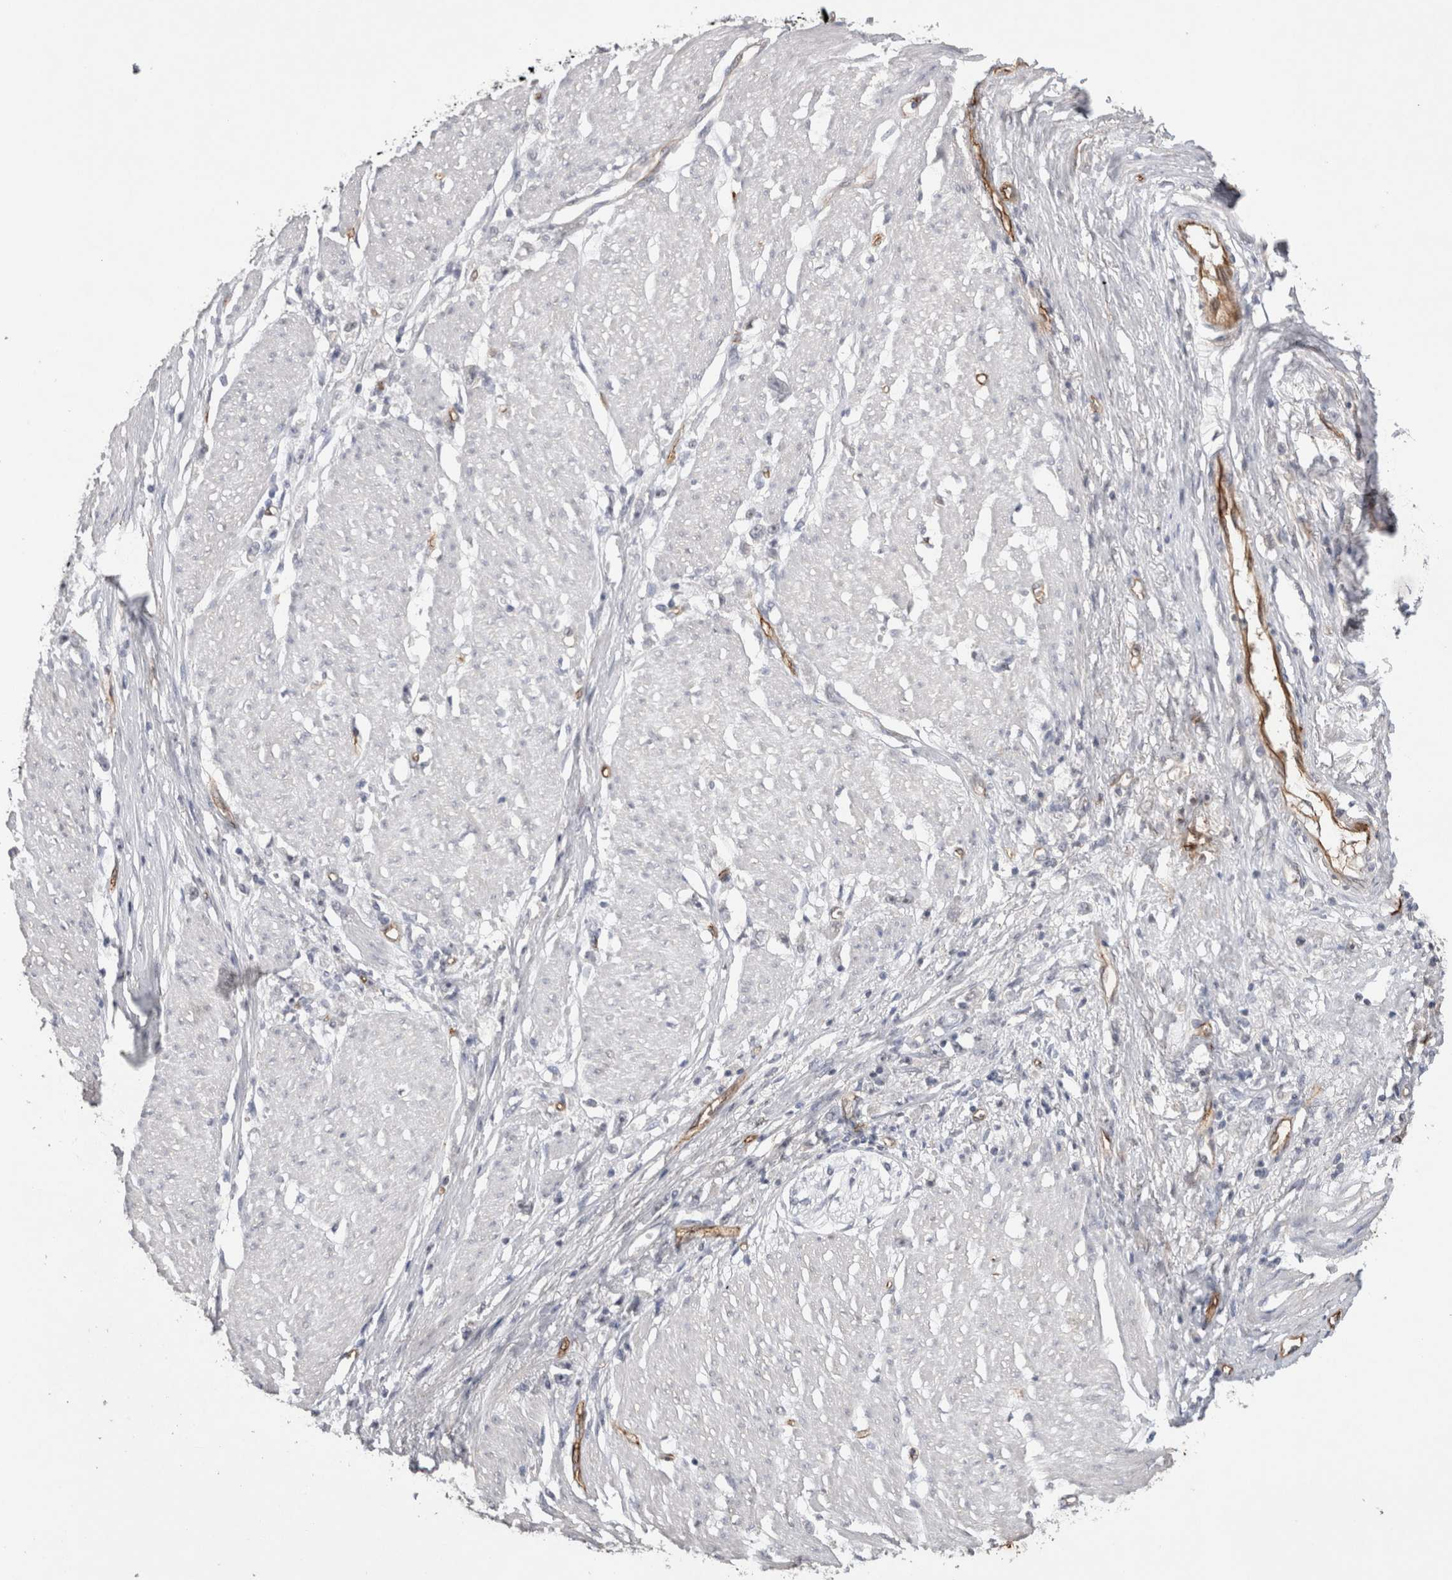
{"staining": {"intensity": "negative", "quantity": "none", "location": "none"}, "tissue": "stomach cancer", "cell_type": "Tumor cells", "image_type": "cancer", "snomed": [{"axis": "morphology", "description": "Adenocarcinoma, NOS"}, {"axis": "topography", "description": "Stomach"}], "caption": "This is a image of immunohistochemistry staining of stomach cancer (adenocarcinoma), which shows no positivity in tumor cells.", "gene": "CDH13", "patient": {"sex": "female", "age": 59}}